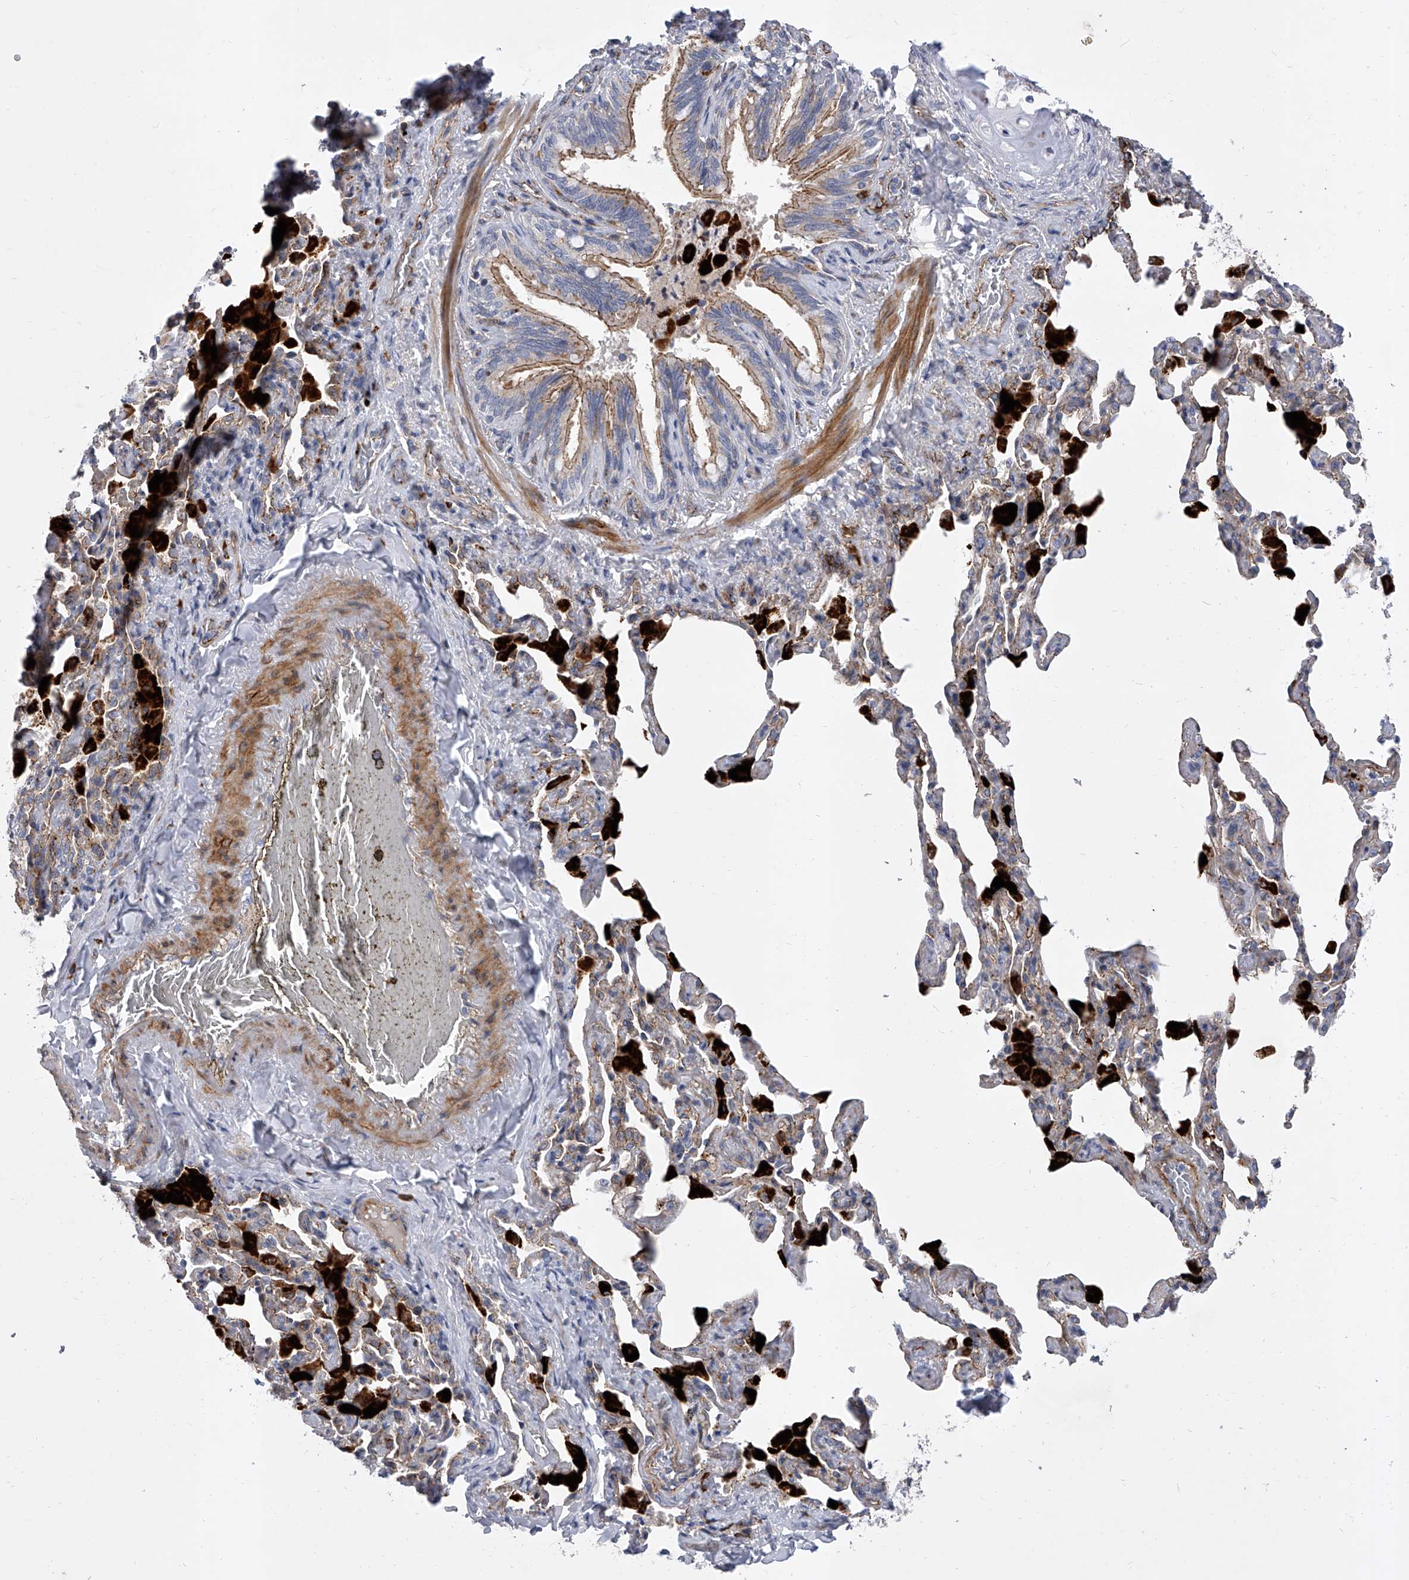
{"staining": {"intensity": "moderate", "quantity": ">75%", "location": "cytoplasmic/membranous"}, "tissue": "bronchus", "cell_type": "Respiratory epithelial cells", "image_type": "normal", "snomed": [{"axis": "morphology", "description": "Normal tissue, NOS"}, {"axis": "morphology", "description": "Inflammation, NOS"}, {"axis": "topography", "description": "Lung"}], "caption": "A brown stain highlights moderate cytoplasmic/membranous positivity of a protein in respiratory epithelial cells of benign bronchus. Ihc stains the protein of interest in brown and the nuclei are stained blue.", "gene": "ENSG00000250424", "patient": {"sex": "female", "age": 46}}